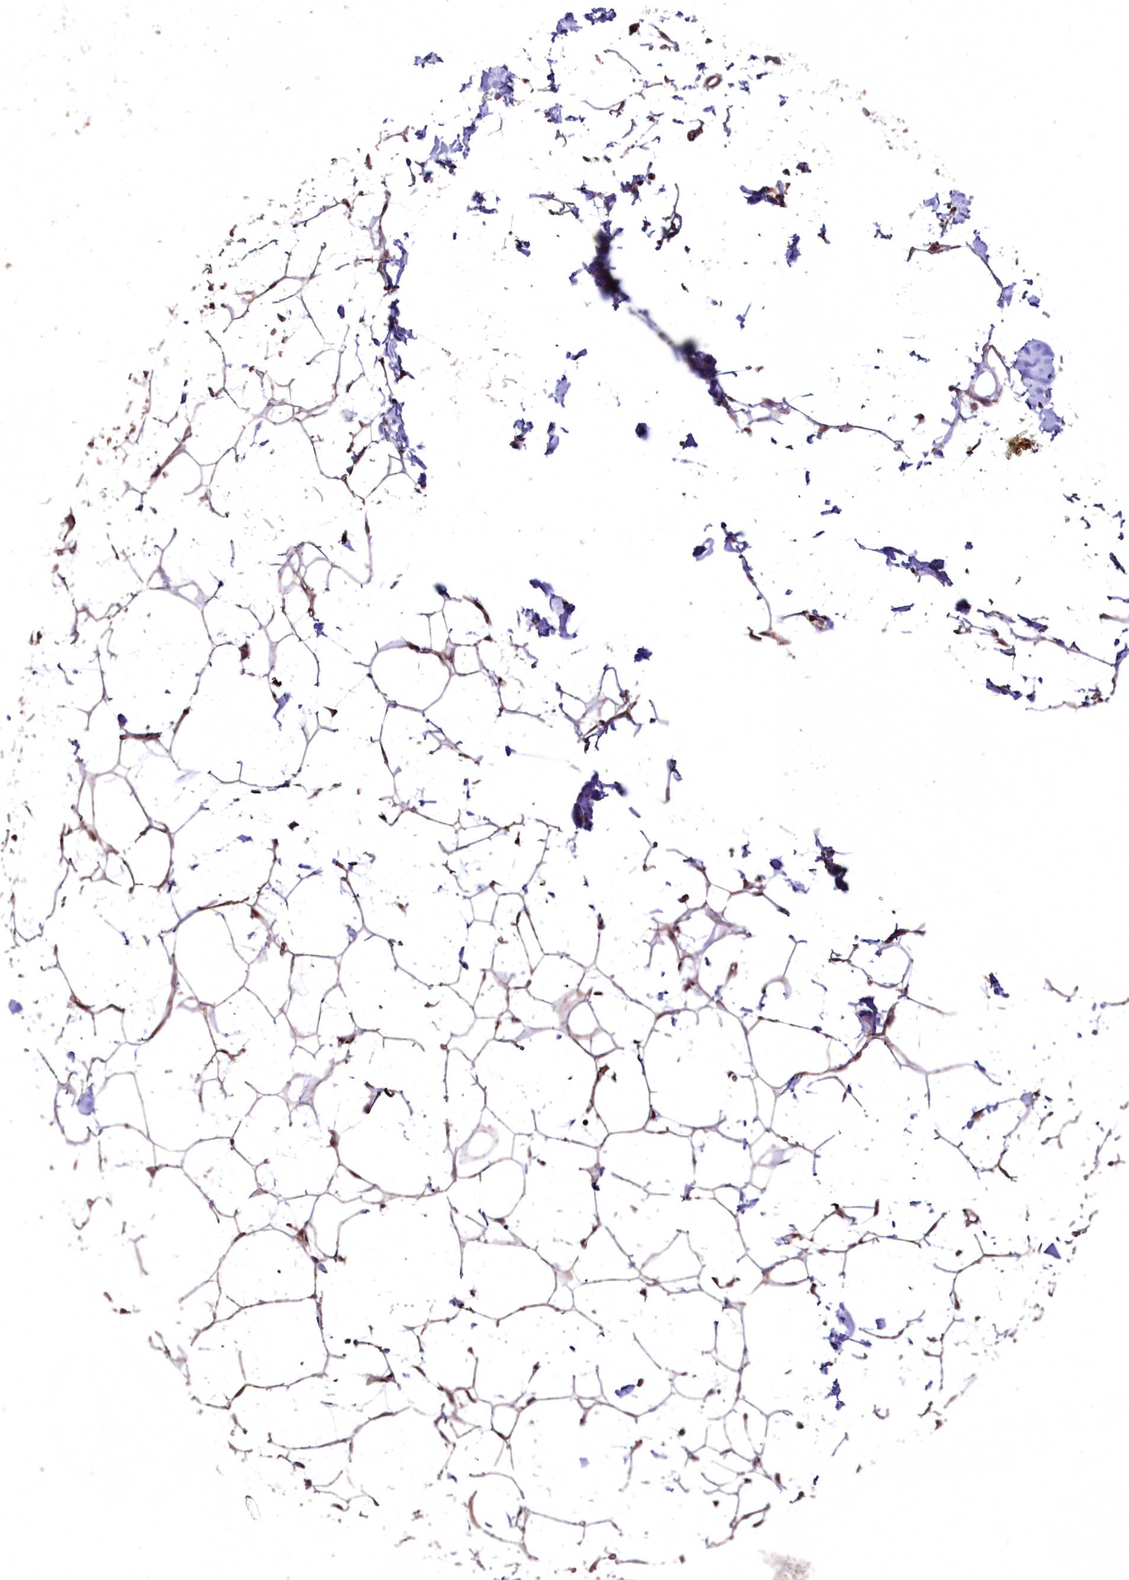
{"staining": {"intensity": "moderate", "quantity": "25%-75%", "location": "cytoplasmic/membranous"}, "tissue": "adipose tissue", "cell_type": "Adipocytes", "image_type": "normal", "snomed": [{"axis": "morphology", "description": "Normal tissue, NOS"}, {"axis": "topography", "description": "Breast"}], "caption": "IHC of normal human adipose tissue reveals medium levels of moderate cytoplasmic/membranous staining in about 25%-75% of adipocytes. (brown staining indicates protein expression, while blue staining denotes nuclei).", "gene": "HADHB", "patient": {"sex": "female", "age": 23}}